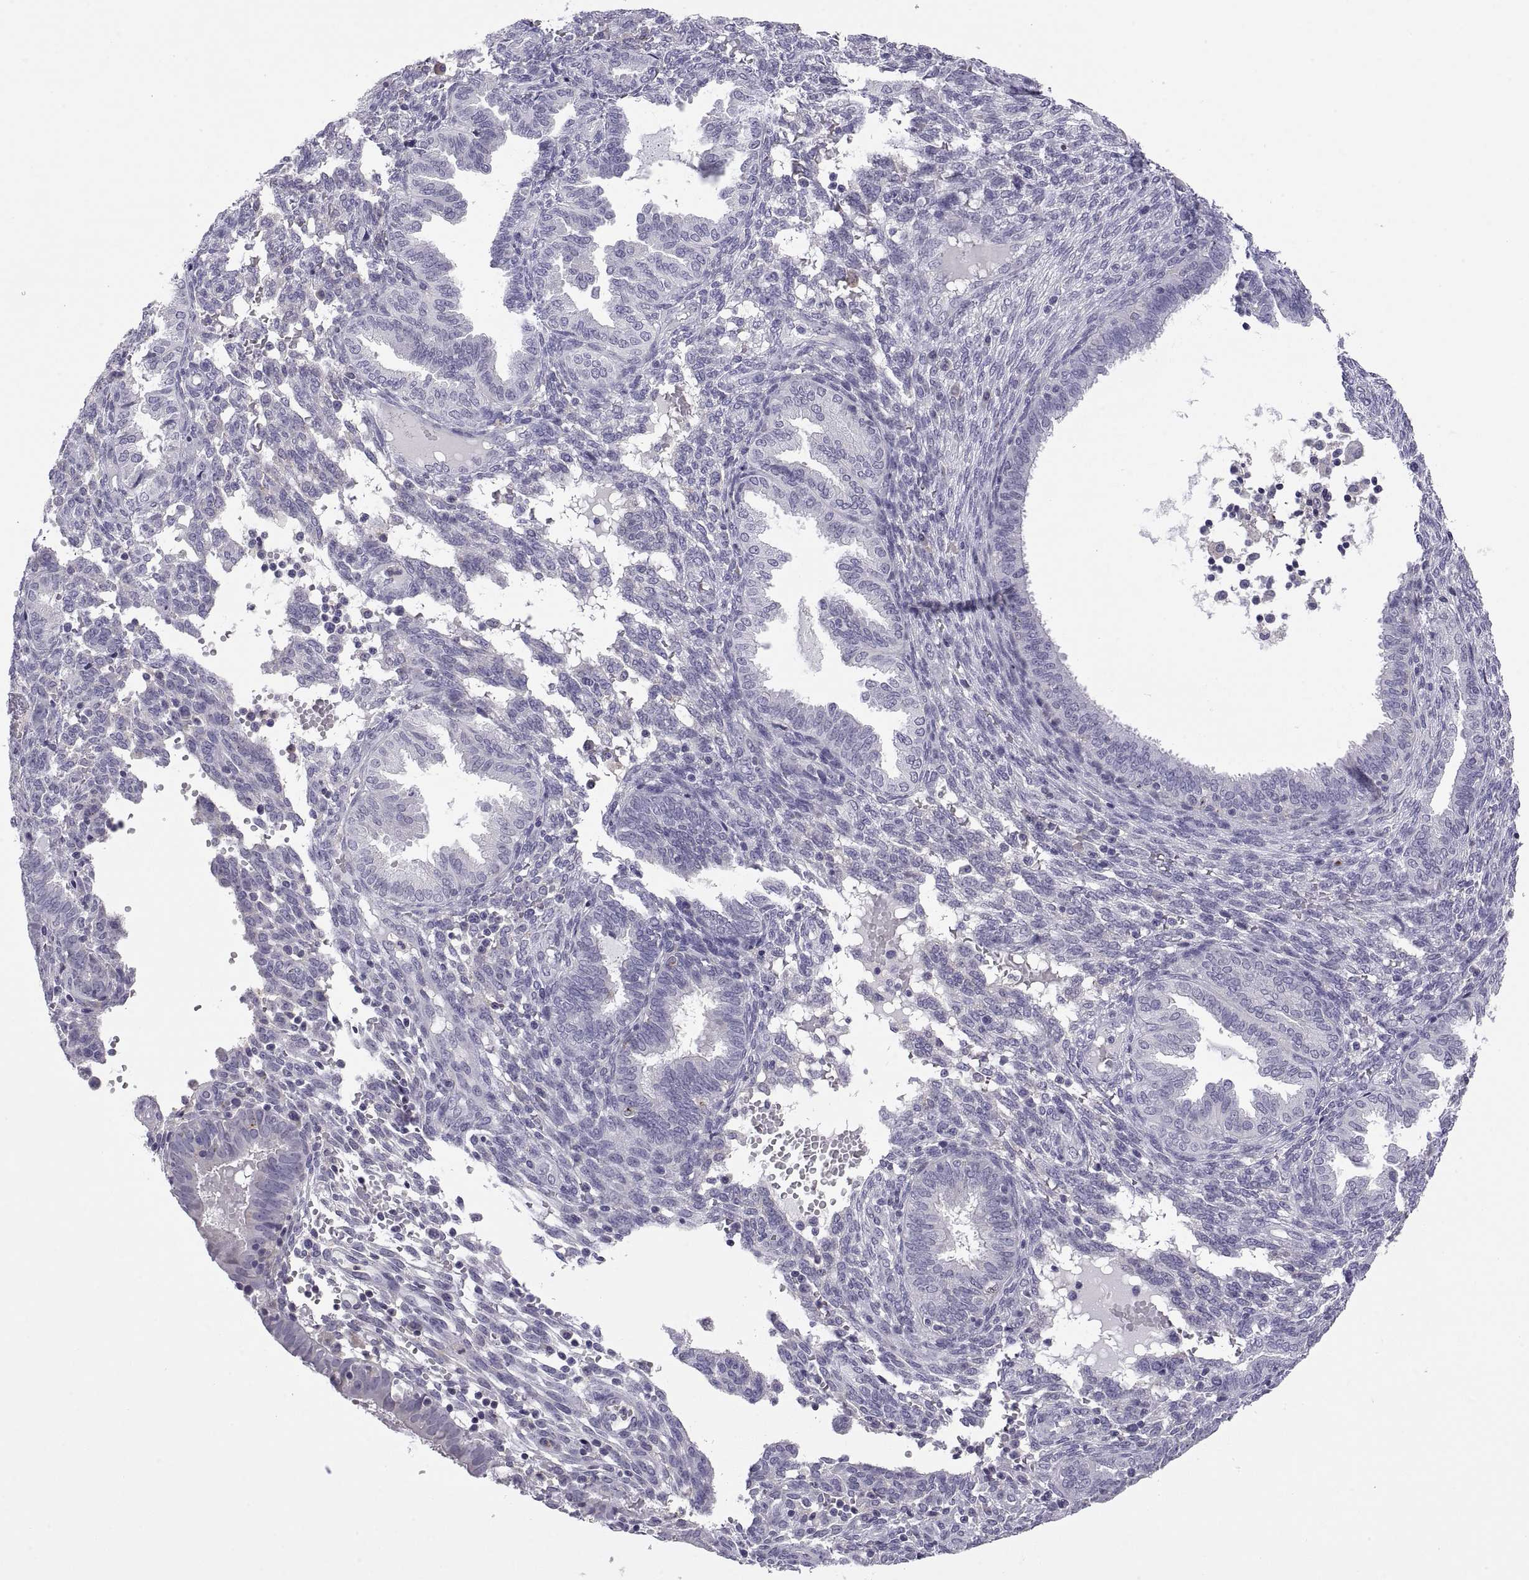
{"staining": {"intensity": "negative", "quantity": "none", "location": "none"}, "tissue": "endometrium", "cell_type": "Cells in endometrial stroma", "image_type": "normal", "snomed": [{"axis": "morphology", "description": "Normal tissue, NOS"}, {"axis": "topography", "description": "Endometrium"}], "caption": "Immunohistochemistry (IHC) of benign human endometrium reveals no positivity in cells in endometrial stroma.", "gene": "RGS19", "patient": {"sex": "female", "age": 42}}